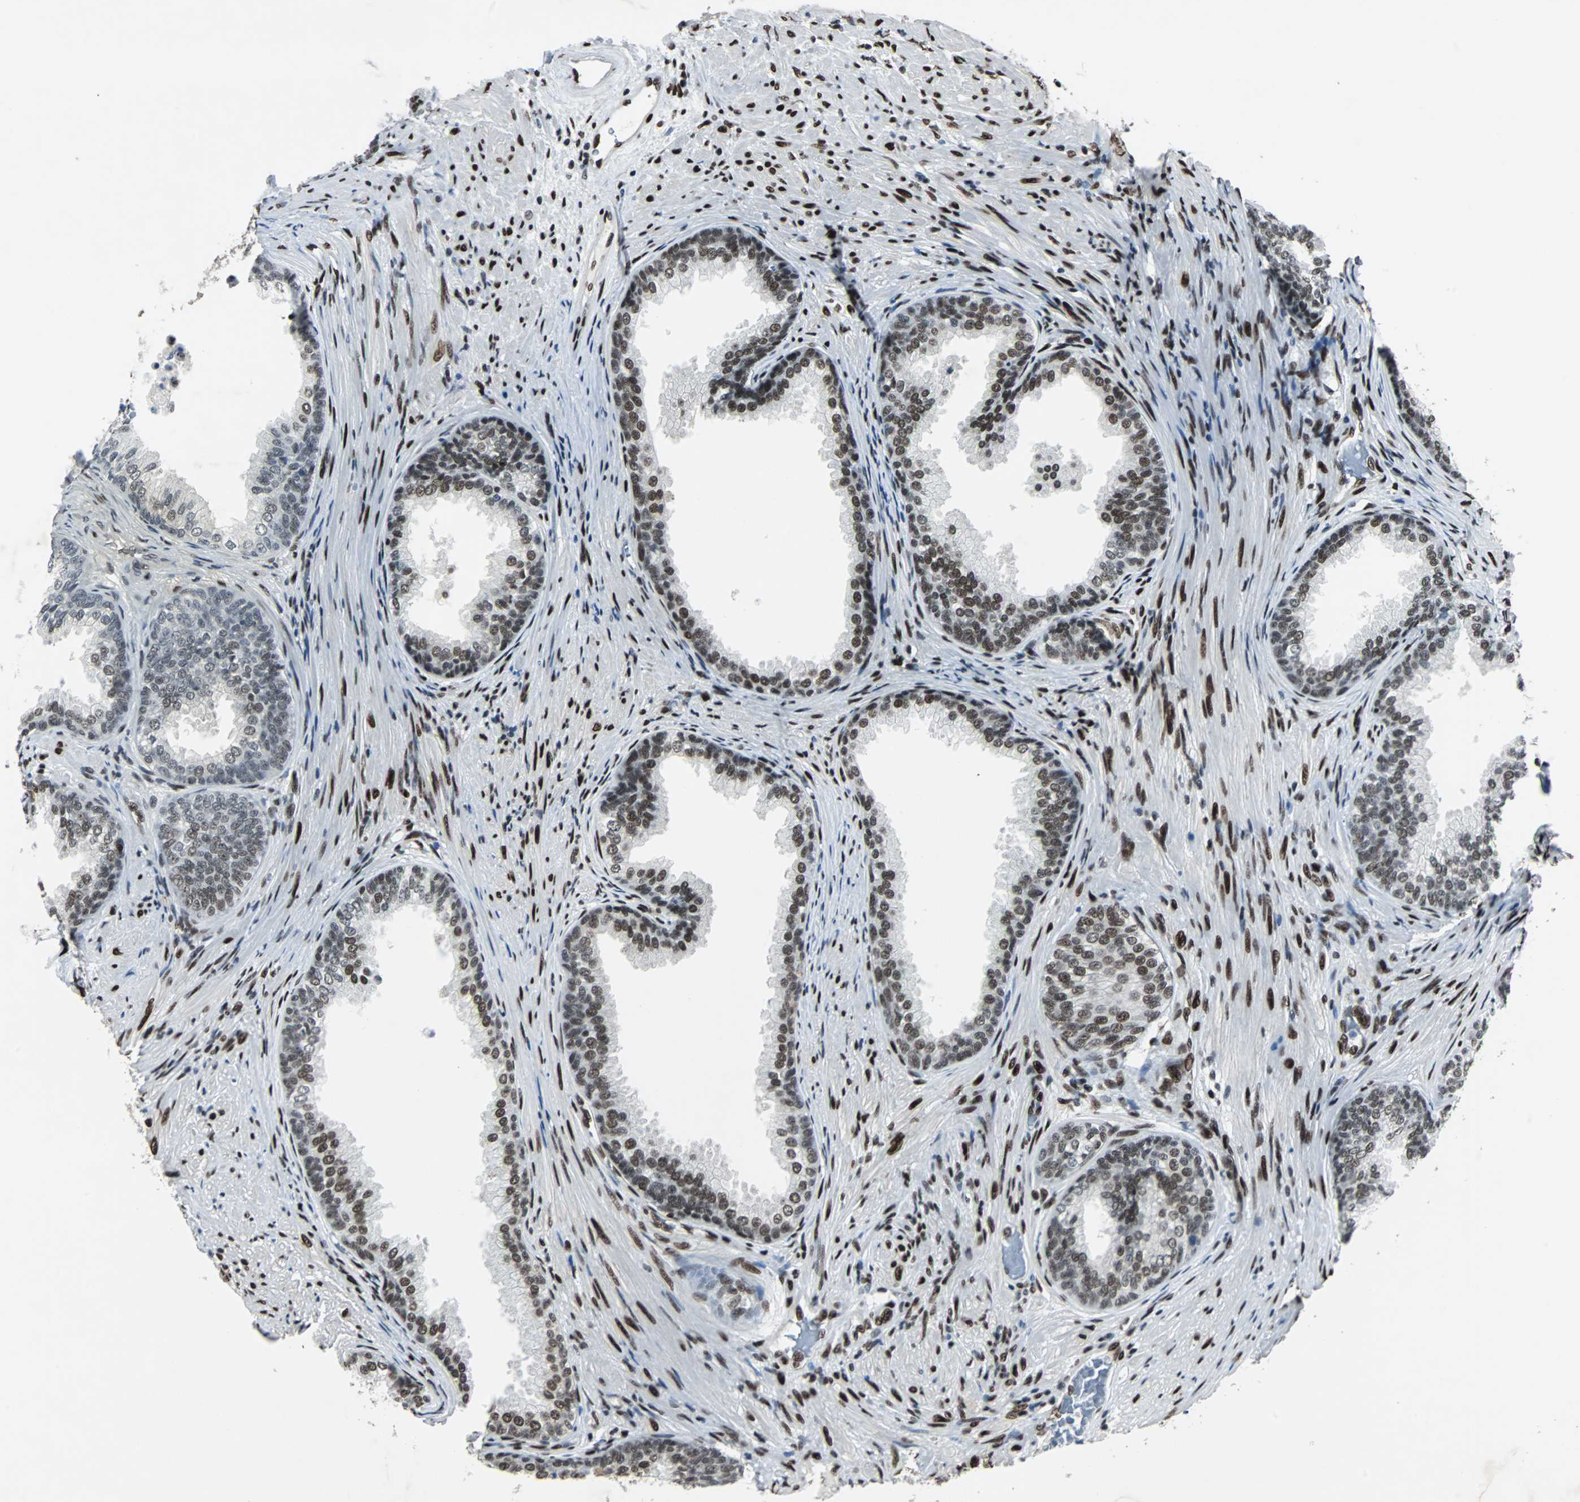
{"staining": {"intensity": "moderate", "quantity": "25%-75%", "location": "nuclear"}, "tissue": "prostate", "cell_type": "Glandular cells", "image_type": "normal", "snomed": [{"axis": "morphology", "description": "Normal tissue, NOS"}, {"axis": "topography", "description": "Prostate"}], "caption": "IHC of normal human prostate reveals medium levels of moderate nuclear staining in about 25%-75% of glandular cells. The staining was performed using DAB (3,3'-diaminobenzidine), with brown indicating positive protein expression. Nuclei are stained blue with hematoxylin.", "gene": "MEF2D", "patient": {"sex": "male", "age": 76}}